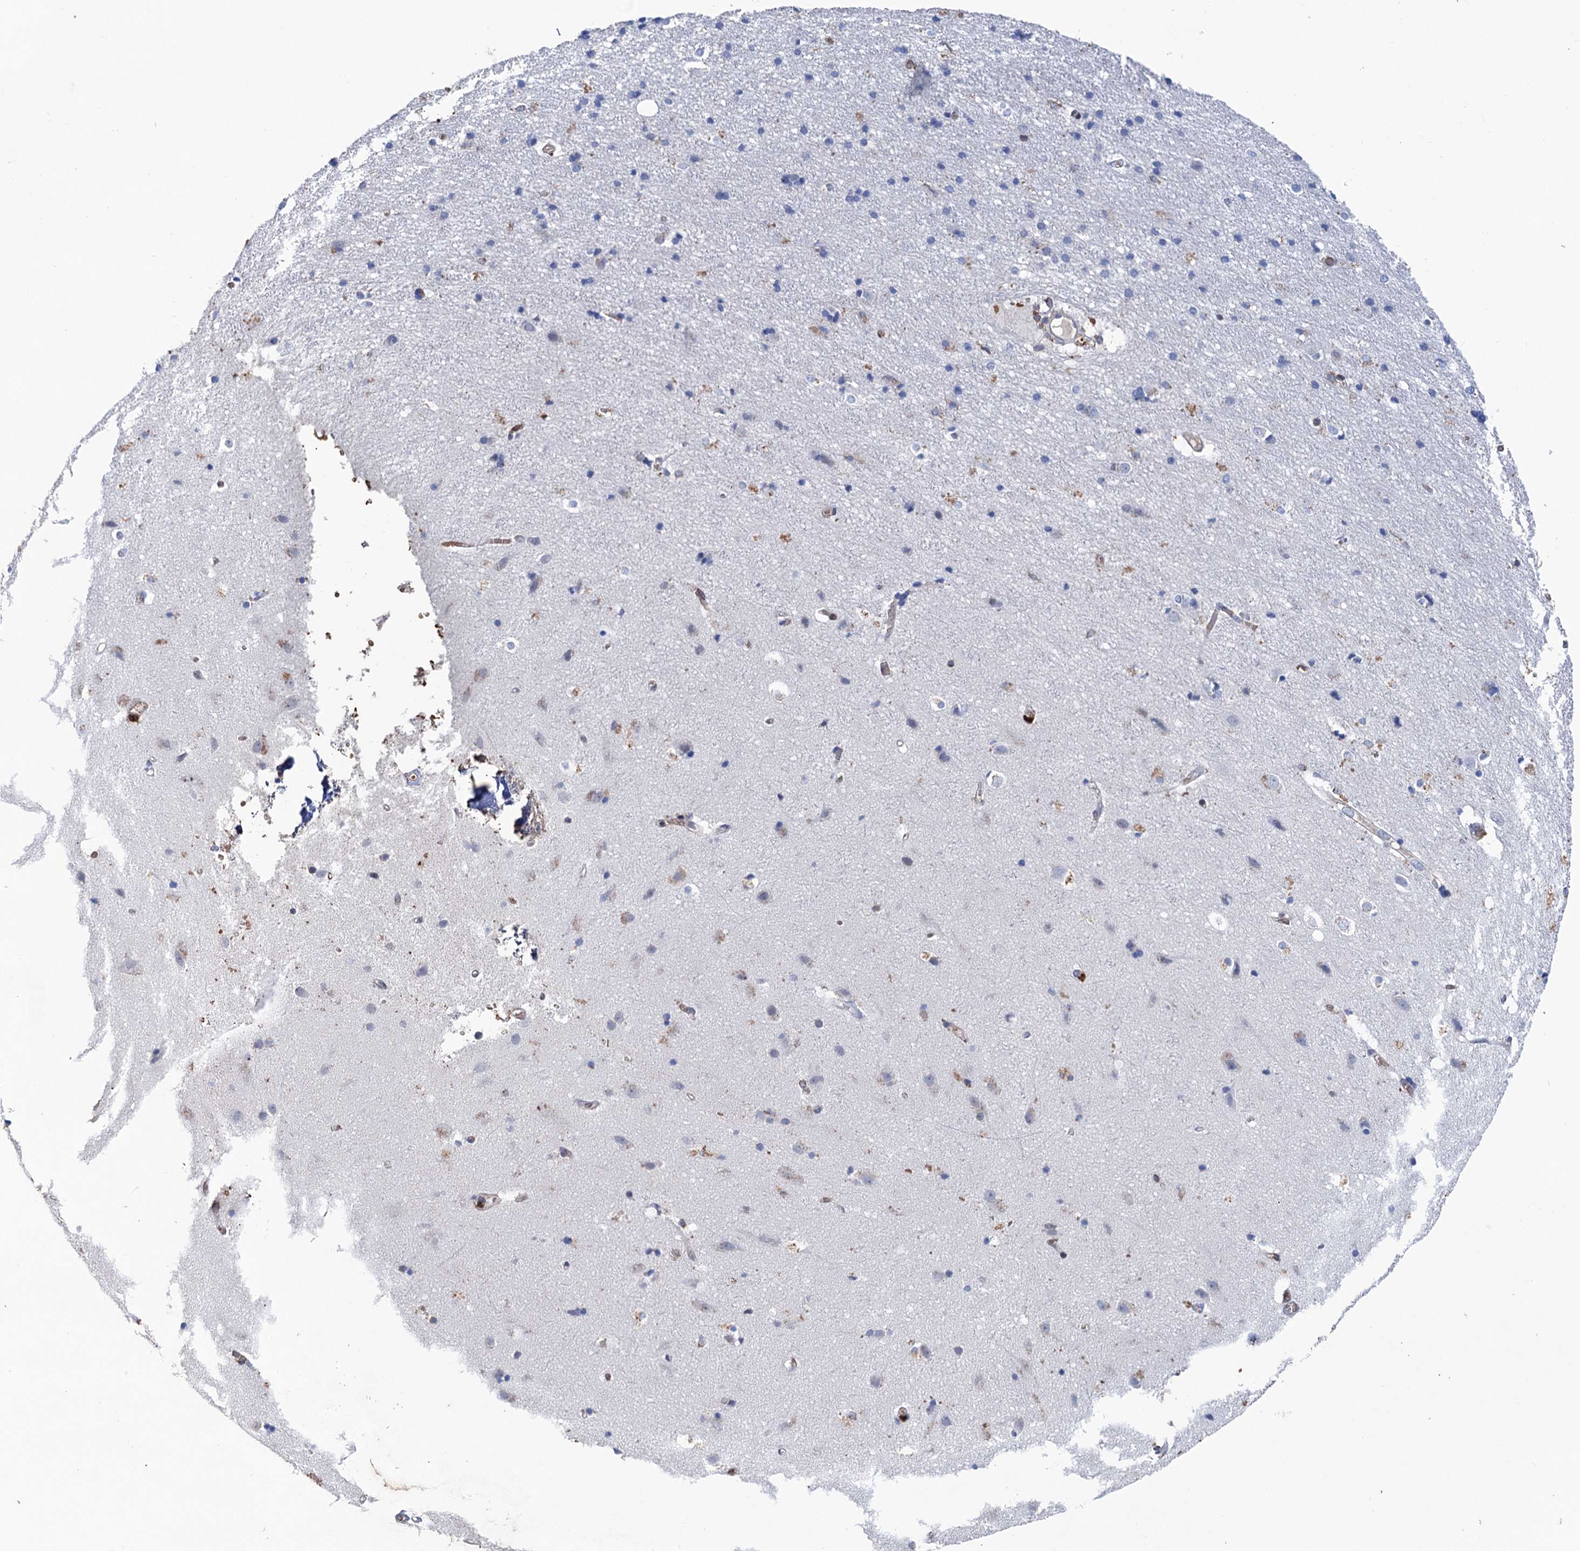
{"staining": {"intensity": "weak", "quantity": "25%-75%", "location": "cytoplasmic/membranous"}, "tissue": "cerebral cortex", "cell_type": "Endothelial cells", "image_type": "normal", "snomed": [{"axis": "morphology", "description": "Normal tissue, NOS"}, {"axis": "topography", "description": "Cerebral cortex"}], "caption": "A photomicrograph showing weak cytoplasmic/membranous staining in about 25%-75% of endothelial cells in unremarkable cerebral cortex, as visualized by brown immunohistochemical staining.", "gene": "STING1", "patient": {"sex": "male", "age": 54}}